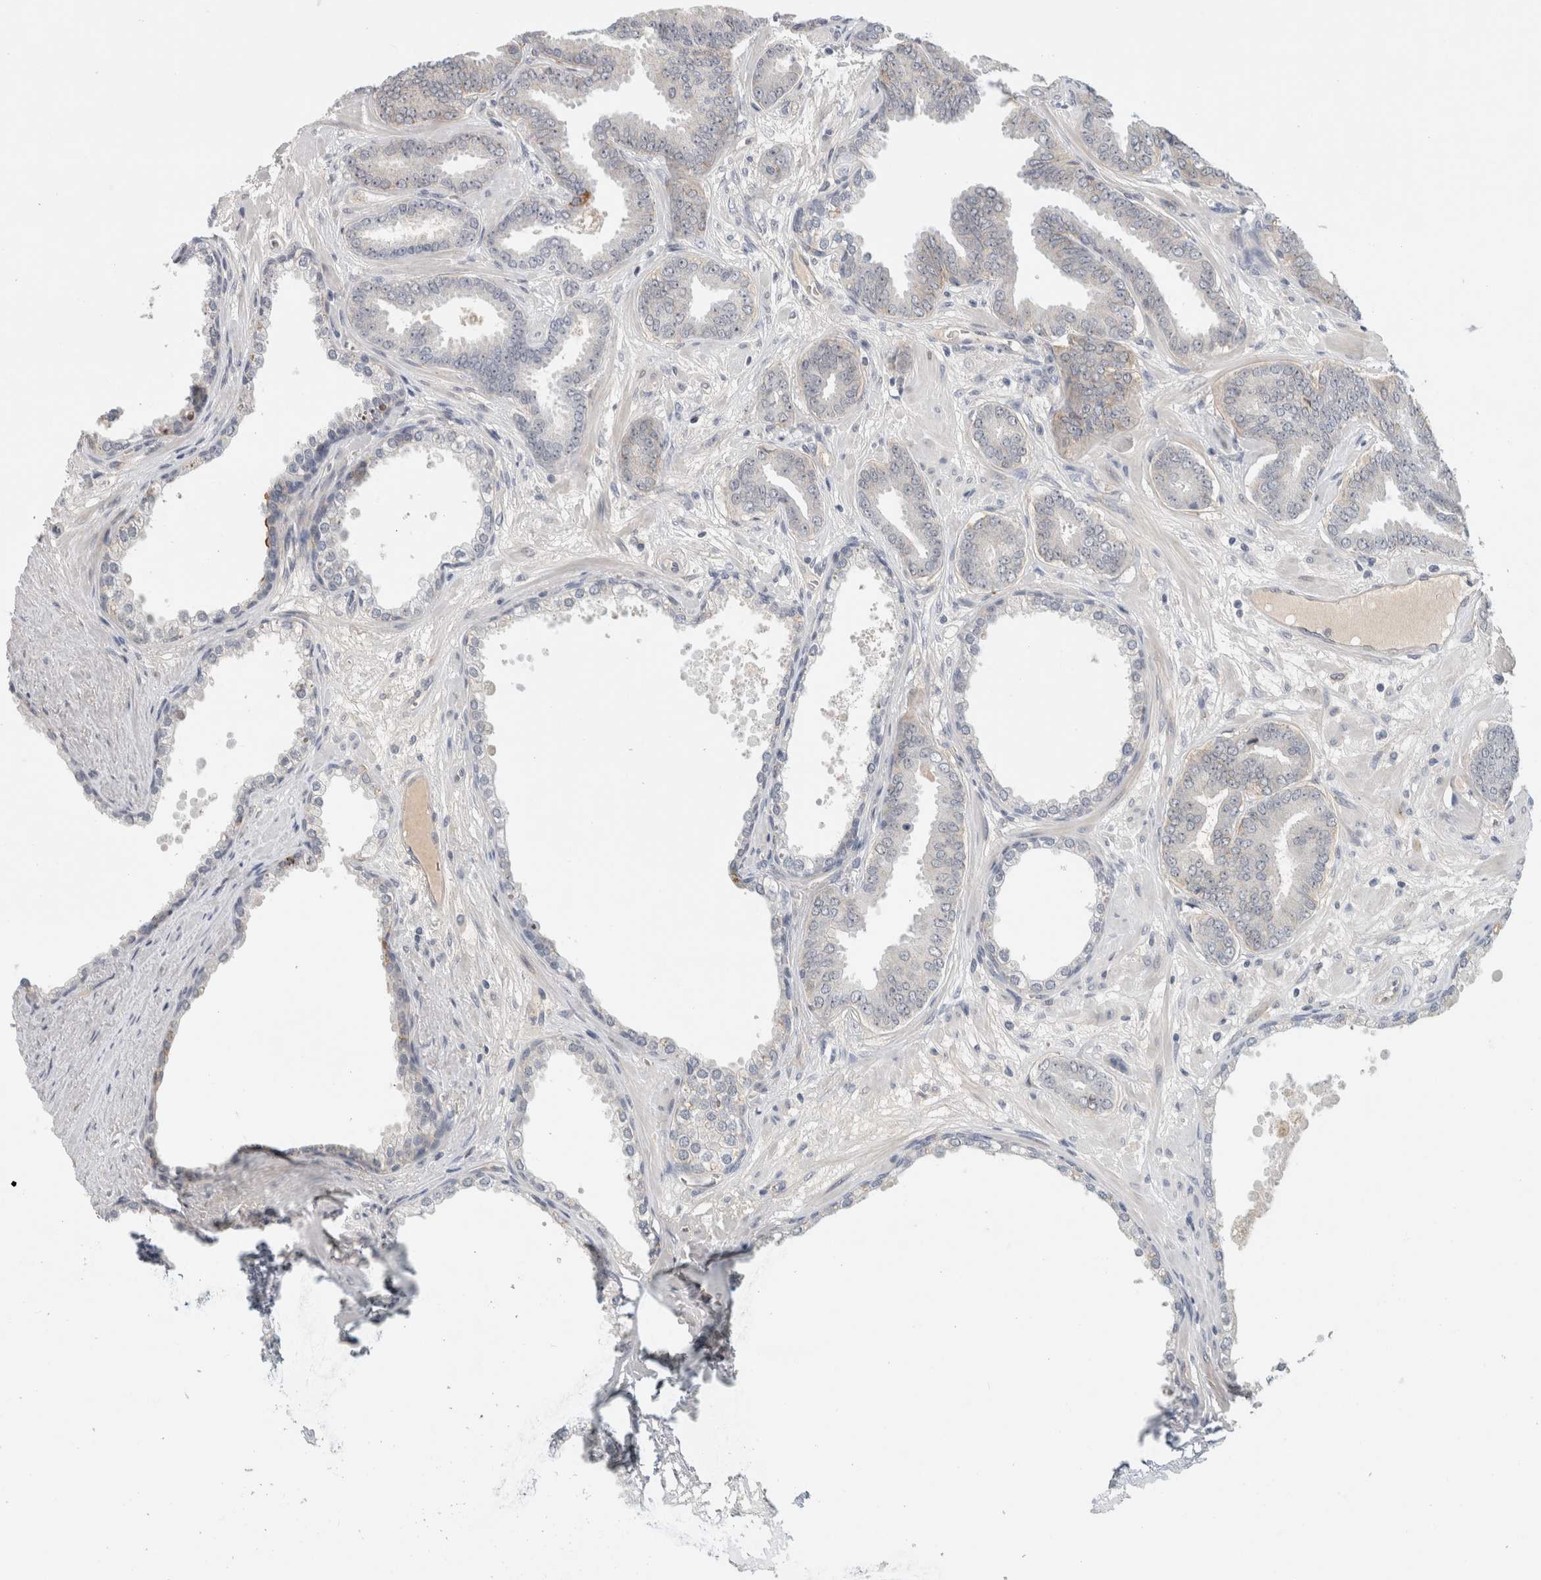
{"staining": {"intensity": "weak", "quantity": "25%-75%", "location": "nuclear"}, "tissue": "prostate cancer", "cell_type": "Tumor cells", "image_type": "cancer", "snomed": [{"axis": "morphology", "description": "Adenocarcinoma, Low grade"}, {"axis": "topography", "description": "Prostate"}], "caption": "Immunohistochemistry of prostate cancer displays low levels of weak nuclear expression in approximately 25%-75% of tumor cells. (DAB IHC with brightfield microscopy, high magnification).", "gene": "HCN3", "patient": {"sex": "male", "age": 62}}